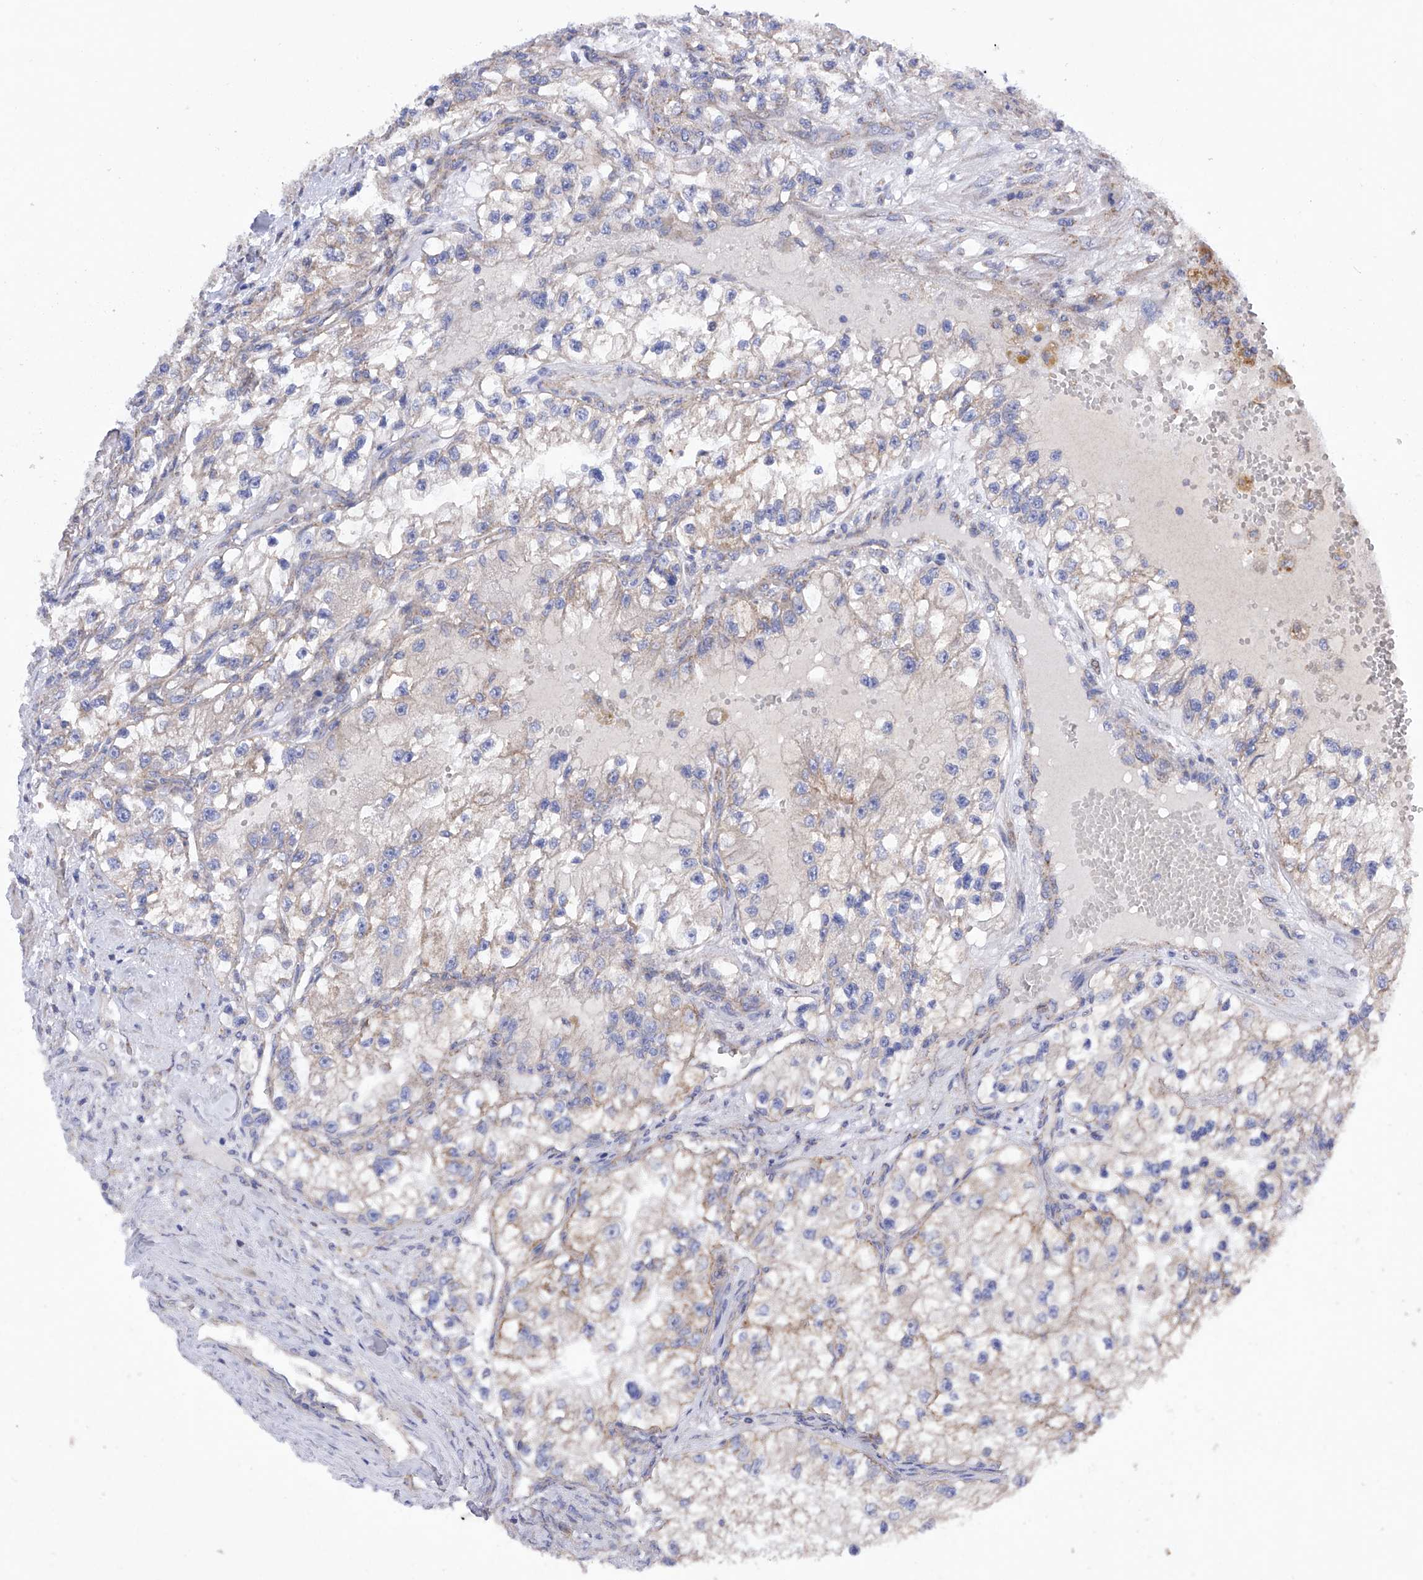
{"staining": {"intensity": "weak", "quantity": "<25%", "location": "cytoplasmic/membranous"}, "tissue": "renal cancer", "cell_type": "Tumor cells", "image_type": "cancer", "snomed": [{"axis": "morphology", "description": "Adenocarcinoma, NOS"}, {"axis": "topography", "description": "Kidney"}], "caption": "Immunohistochemistry (IHC) photomicrograph of renal cancer (adenocarcinoma) stained for a protein (brown), which displays no positivity in tumor cells.", "gene": "EFCAB2", "patient": {"sex": "female", "age": 57}}